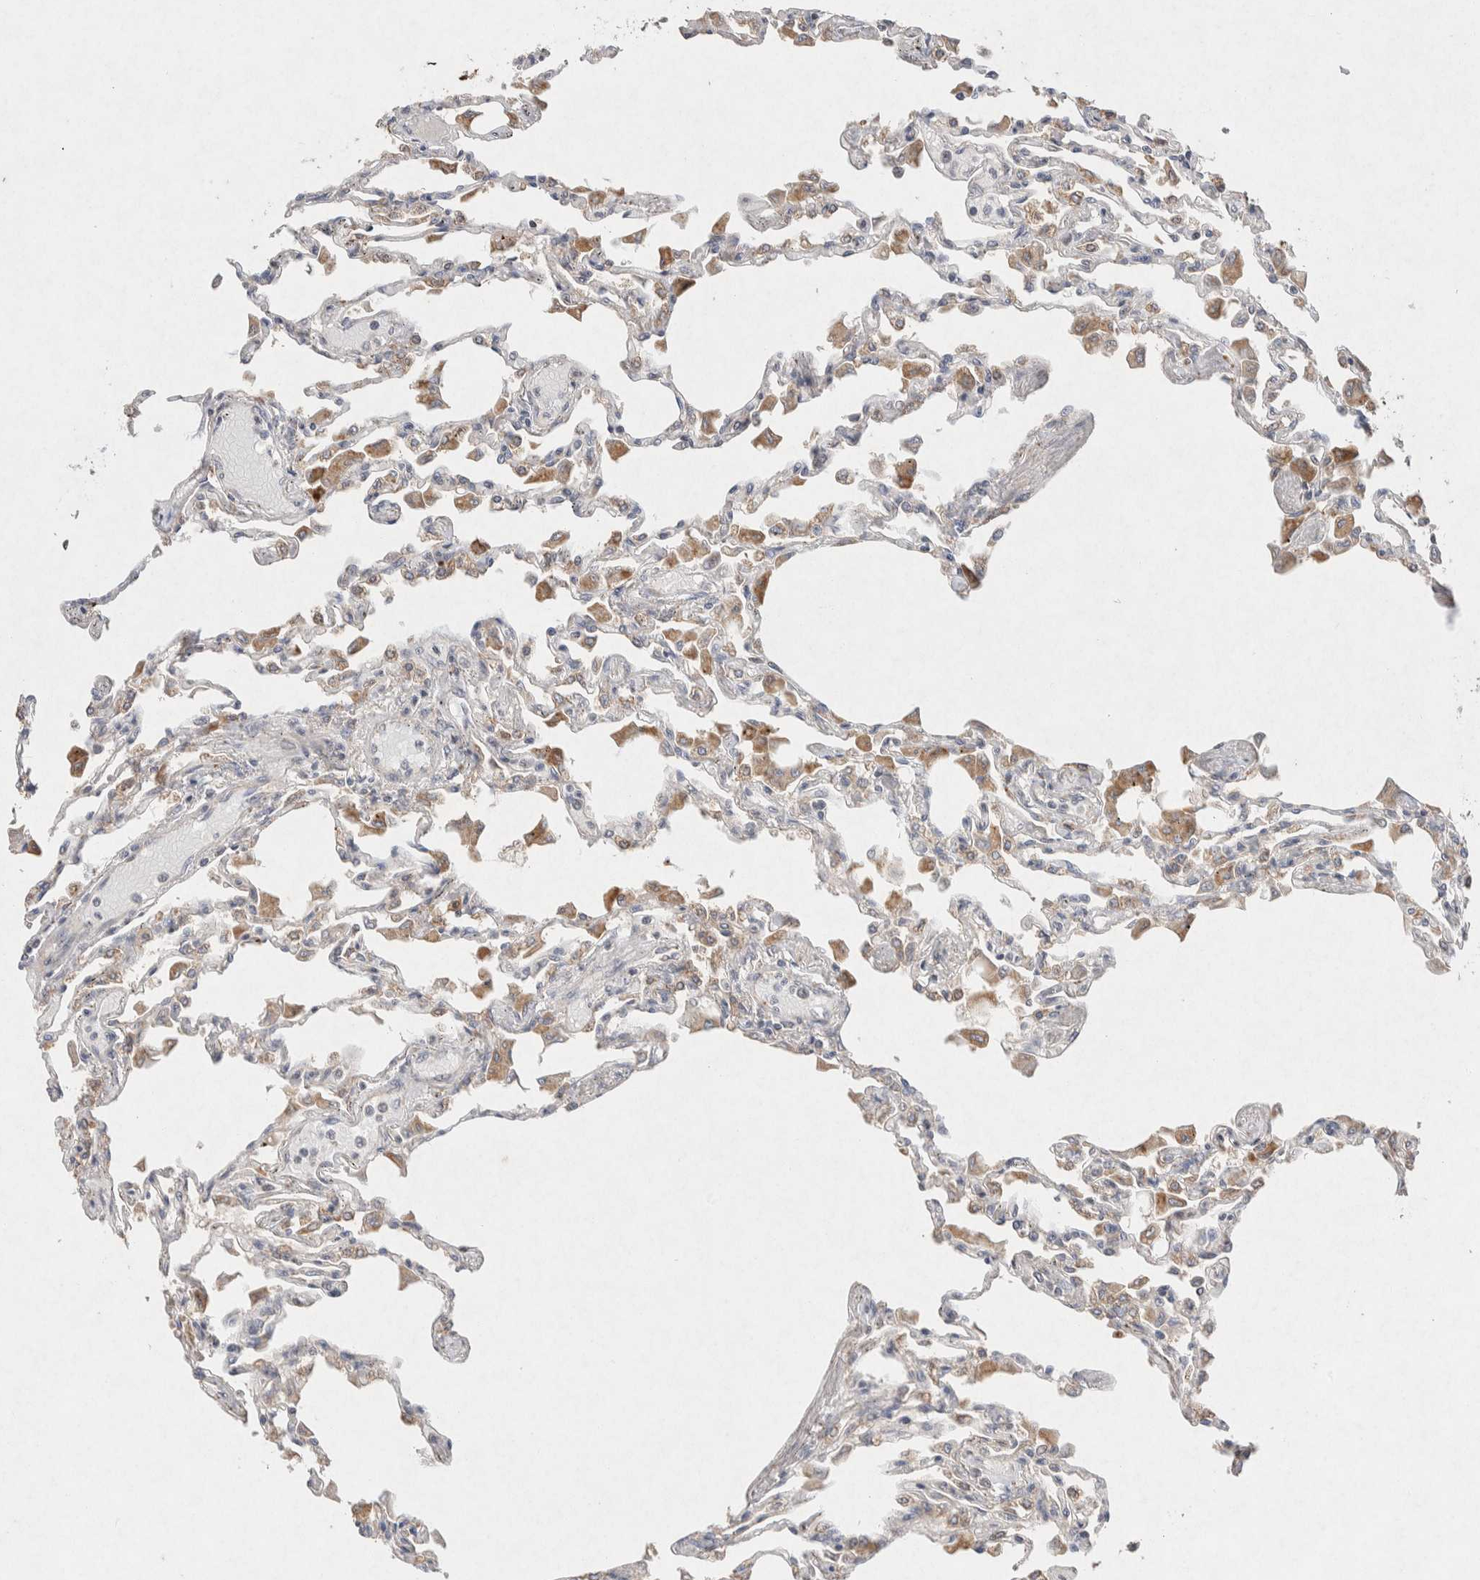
{"staining": {"intensity": "negative", "quantity": "none", "location": "none"}, "tissue": "lung", "cell_type": "Alveolar cells", "image_type": "normal", "snomed": [{"axis": "morphology", "description": "Normal tissue, NOS"}, {"axis": "topography", "description": "Bronchus"}, {"axis": "topography", "description": "Lung"}], "caption": "Immunohistochemical staining of benign lung exhibits no significant positivity in alveolar cells. (DAB (3,3'-diaminobenzidine) immunohistochemistry (IHC) visualized using brightfield microscopy, high magnification).", "gene": "CMTM4", "patient": {"sex": "female", "age": 49}}